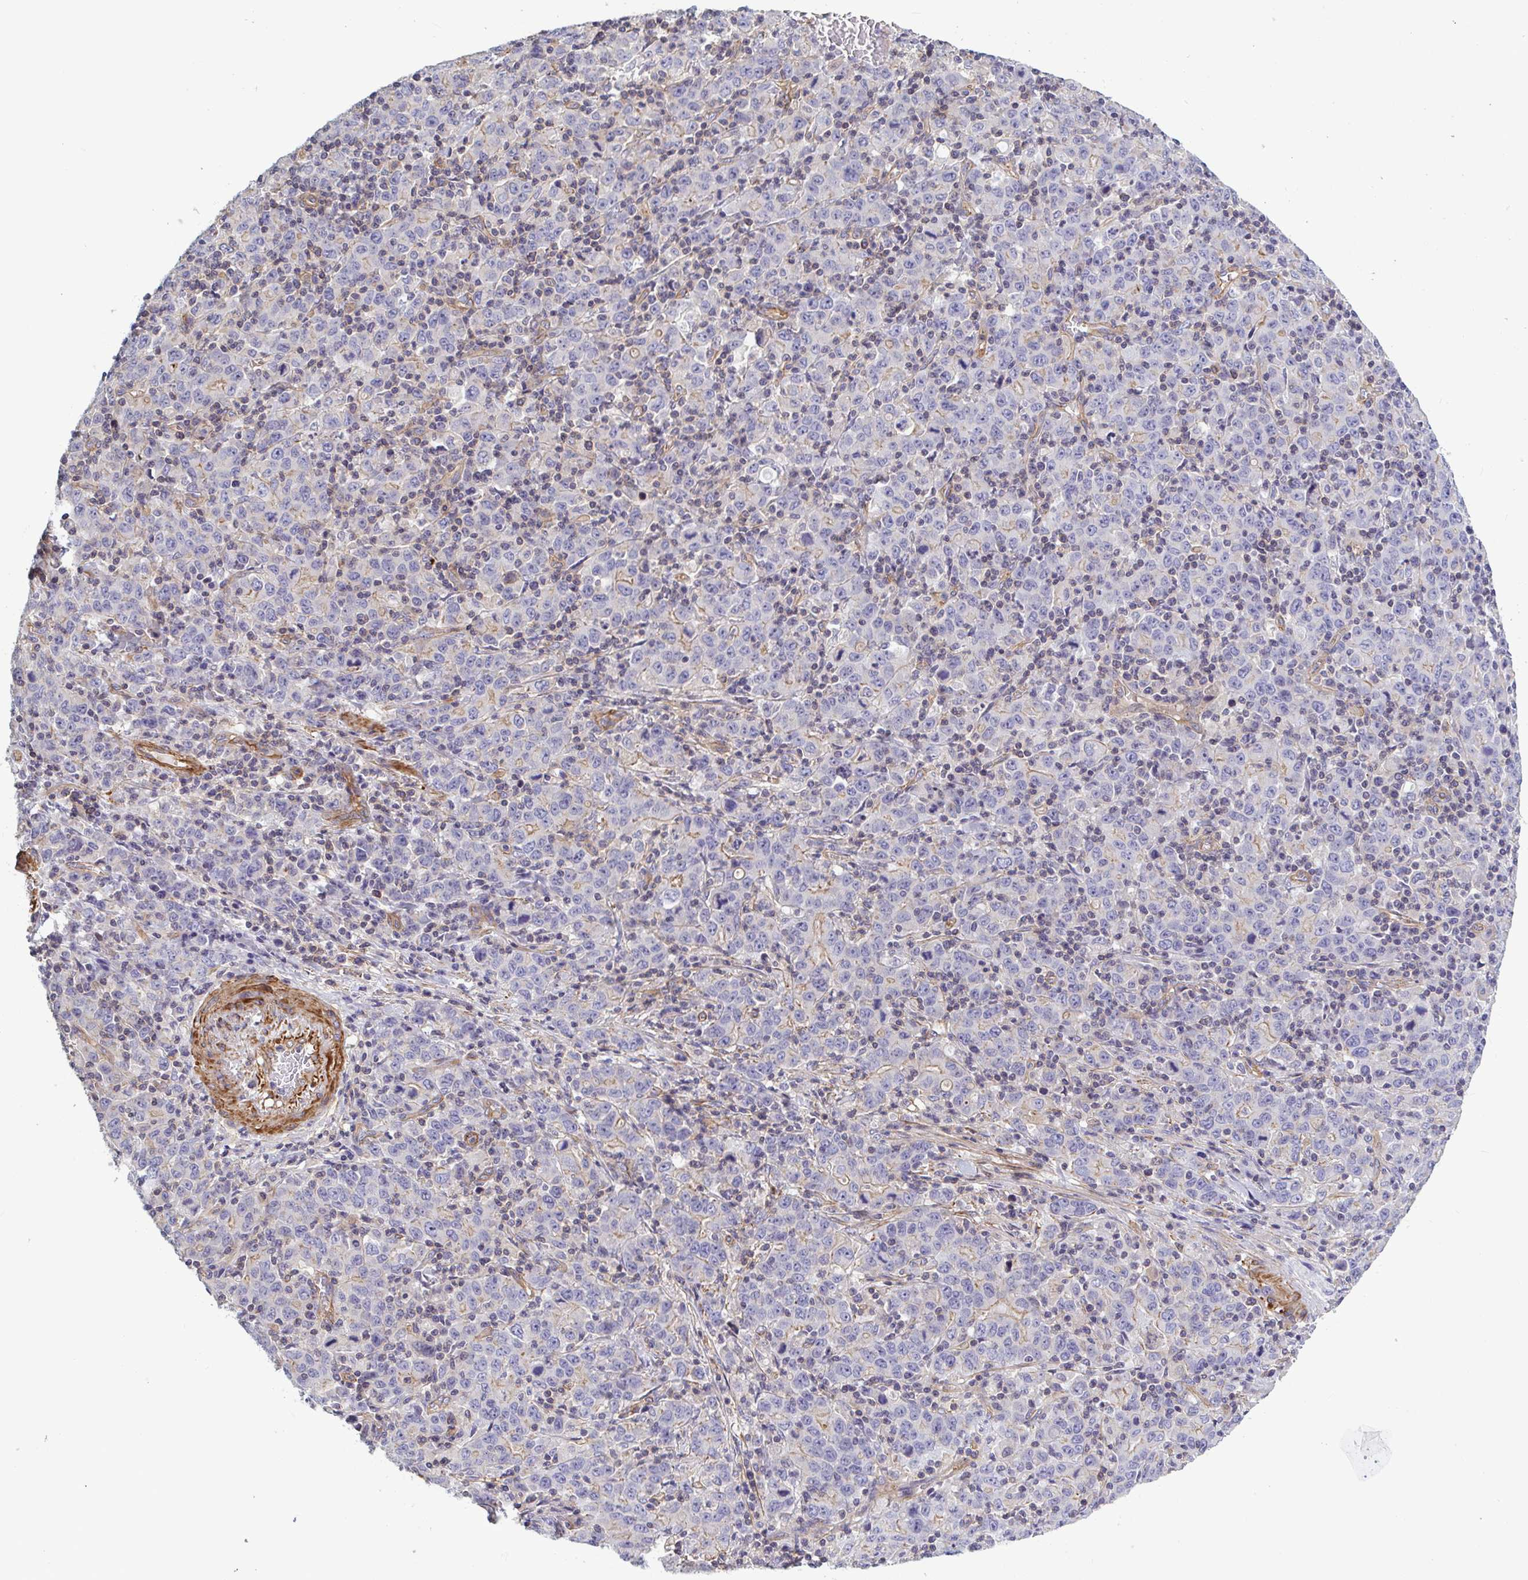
{"staining": {"intensity": "negative", "quantity": "none", "location": "none"}, "tissue": "stomach cancer", "cell_type": "Tumor cells", "image_type": "cancer", "snomed": [{"axis": "morphology", "description": "Adenocarcinoma, NOS"}, {"axis": "topography", "description": "Stomach, upper"}], "caption": "Human stomach cancer stained for a protein using IHC shows no staining in tumor cells.", "gene": "SHISA7", "patient": {"sex": "male", "age": 69}}